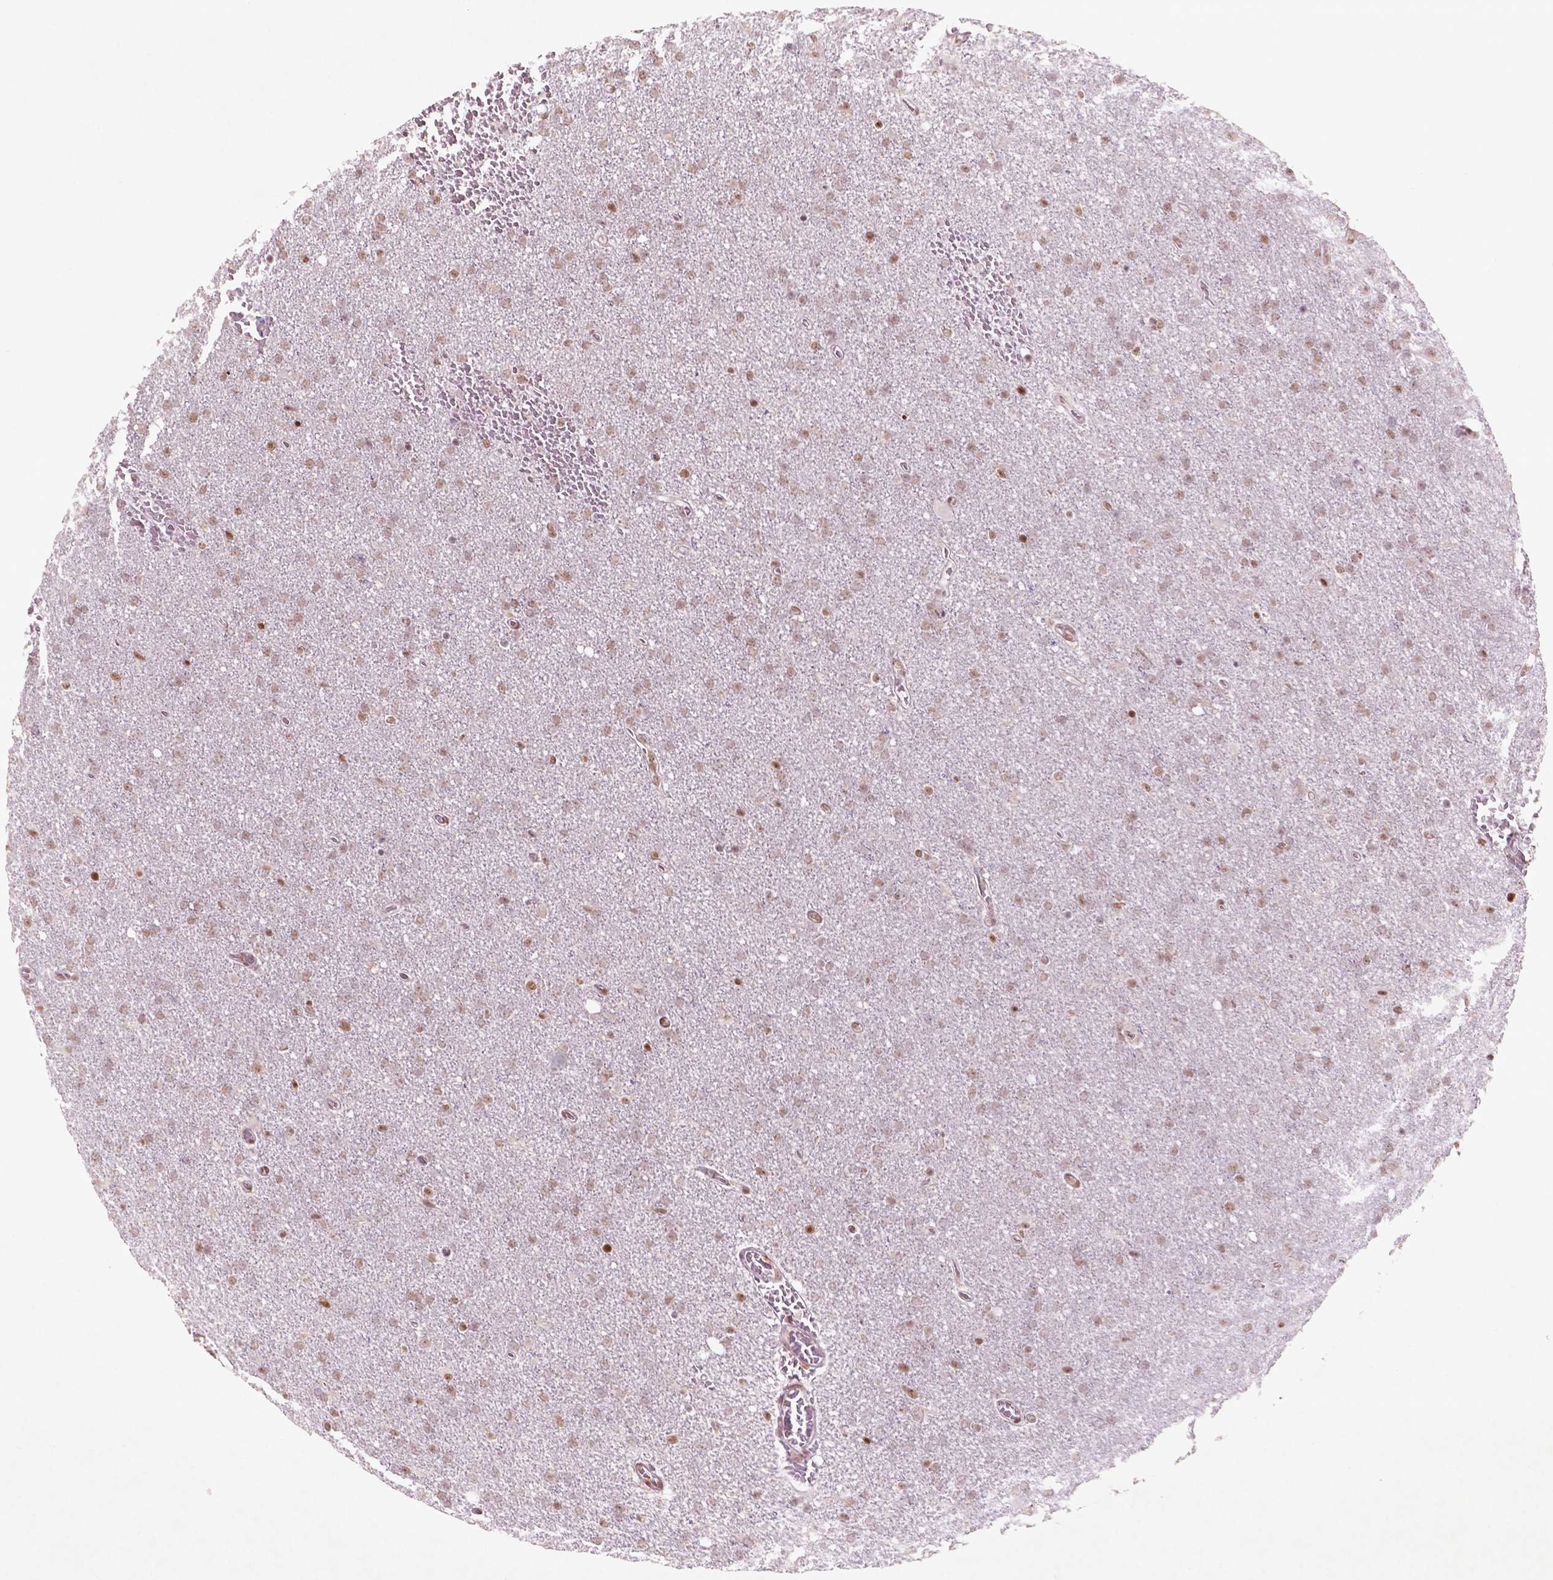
{"staining": {"intensity": "moderate", "quantity": ">75%", "location": "nuclear"}, "tissue": "glioma", "cell_type": "Tumor cells", "image_type": "cancer", "snomed": [{"axis": "morphology", "description": "Glioma, malignant, High grade"}, {"axis": "topography", "description": "Cerebral cortex"}], "caption": "An IHC photomicrograph of neoplastic tissue is shown. Protein staining in brown highlights moderate nuclear positivity in malignant glioma (high-grade) within tumor cells. (DAB (3,3'-diaminobenzidine) IHC with brightfield microscopy, high magnification).", "gene": "HMG20B", "patient": {"sex": "male", "age": 70}}